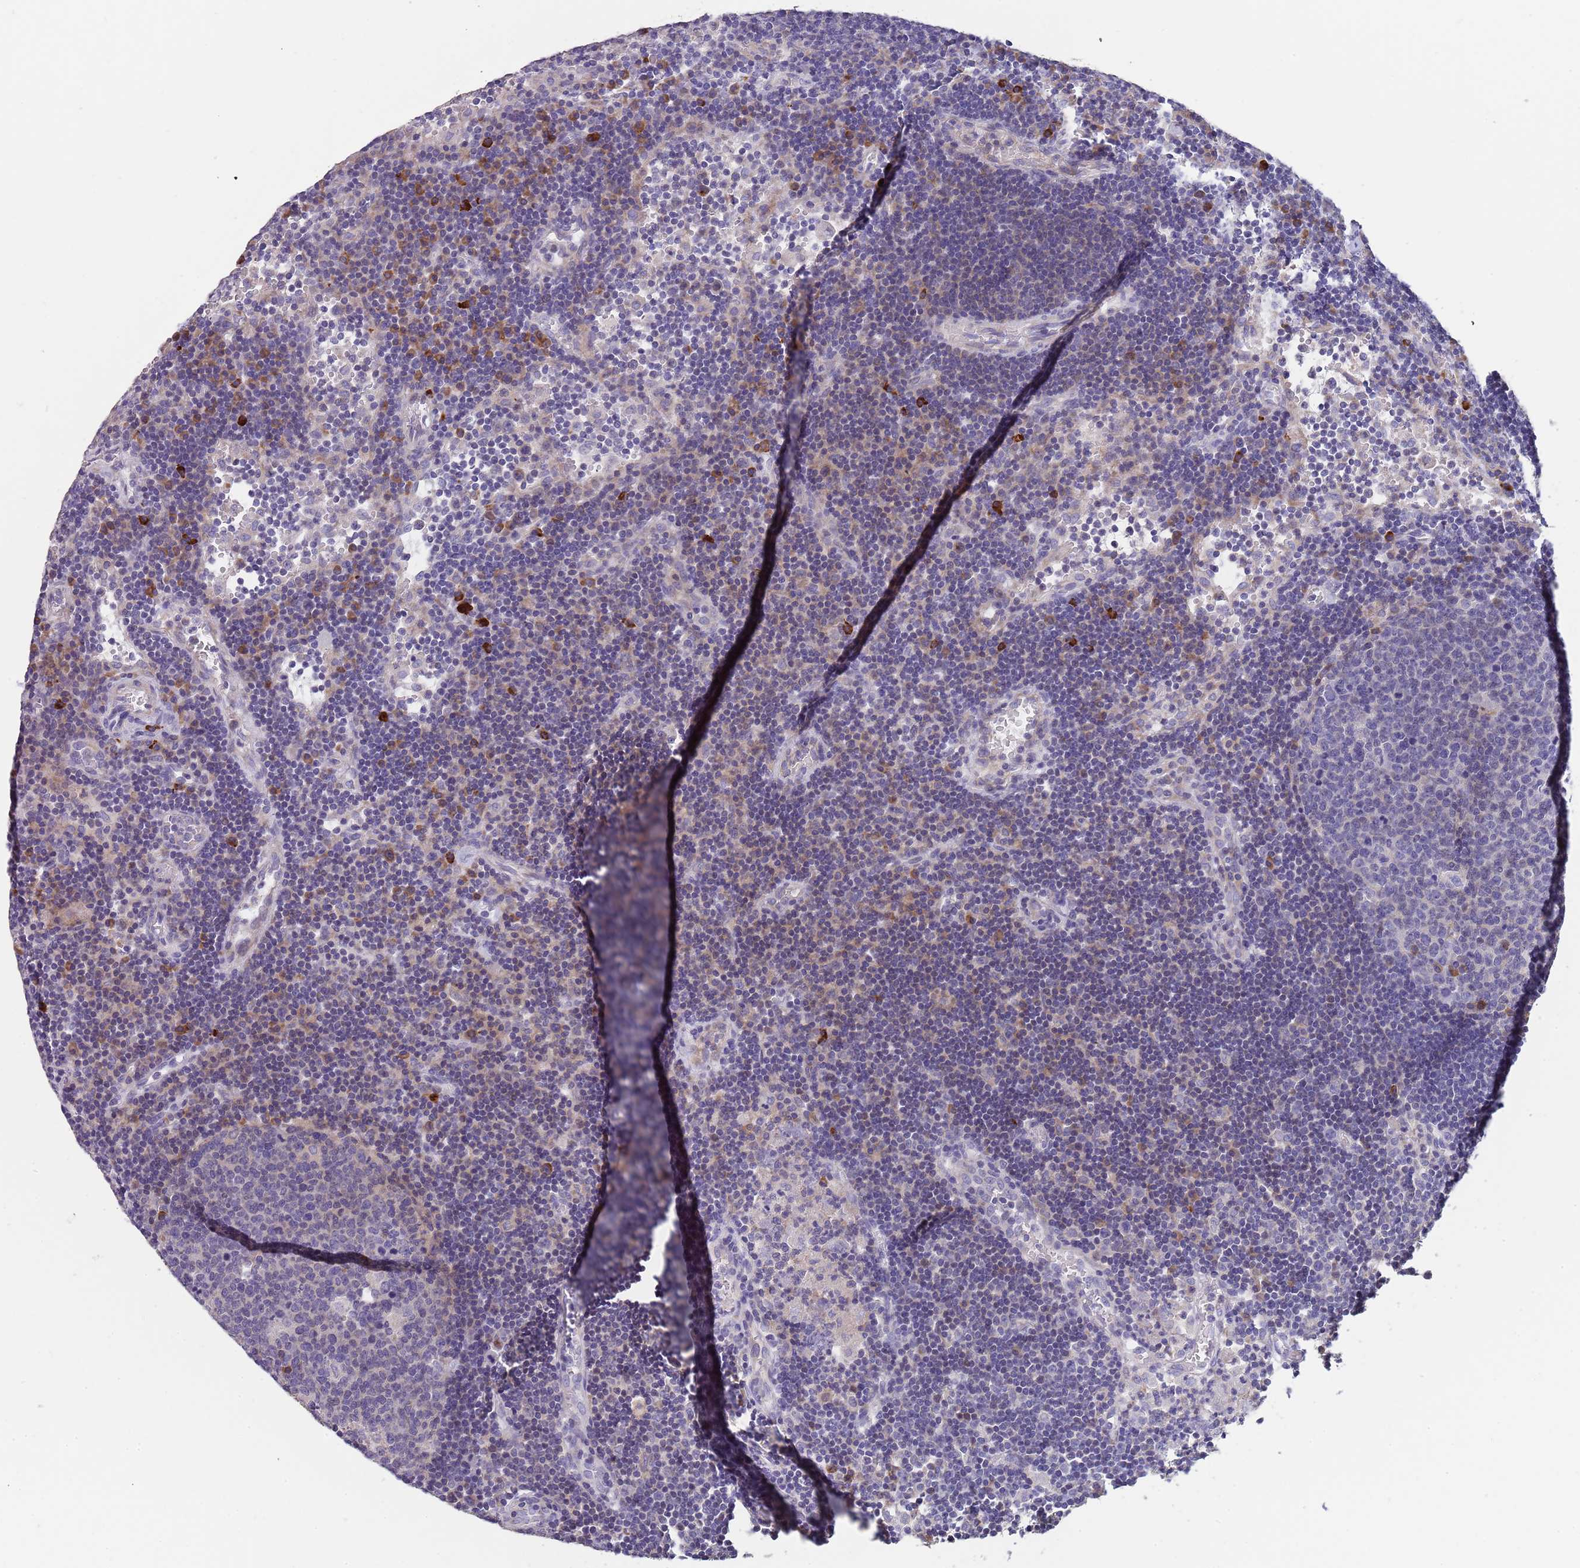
{"staining": {"intensity": "negative", "quantity": "none", "location": "none"}, "tissue": "lymph node", "cell_type": "Germinal center cells", "image_type": "normal", "snomed": [{"axis": "morphology", "description": "Normal tissue, NOS"}, {"axis": "topography", "description": "Lymph node"}], "caption": "Human lymph node stained for a protein using IHC demonstrates no staining in germinal center cells.", "gene": "SUSD1", "patient": {"sex": "male", "age": 62}}